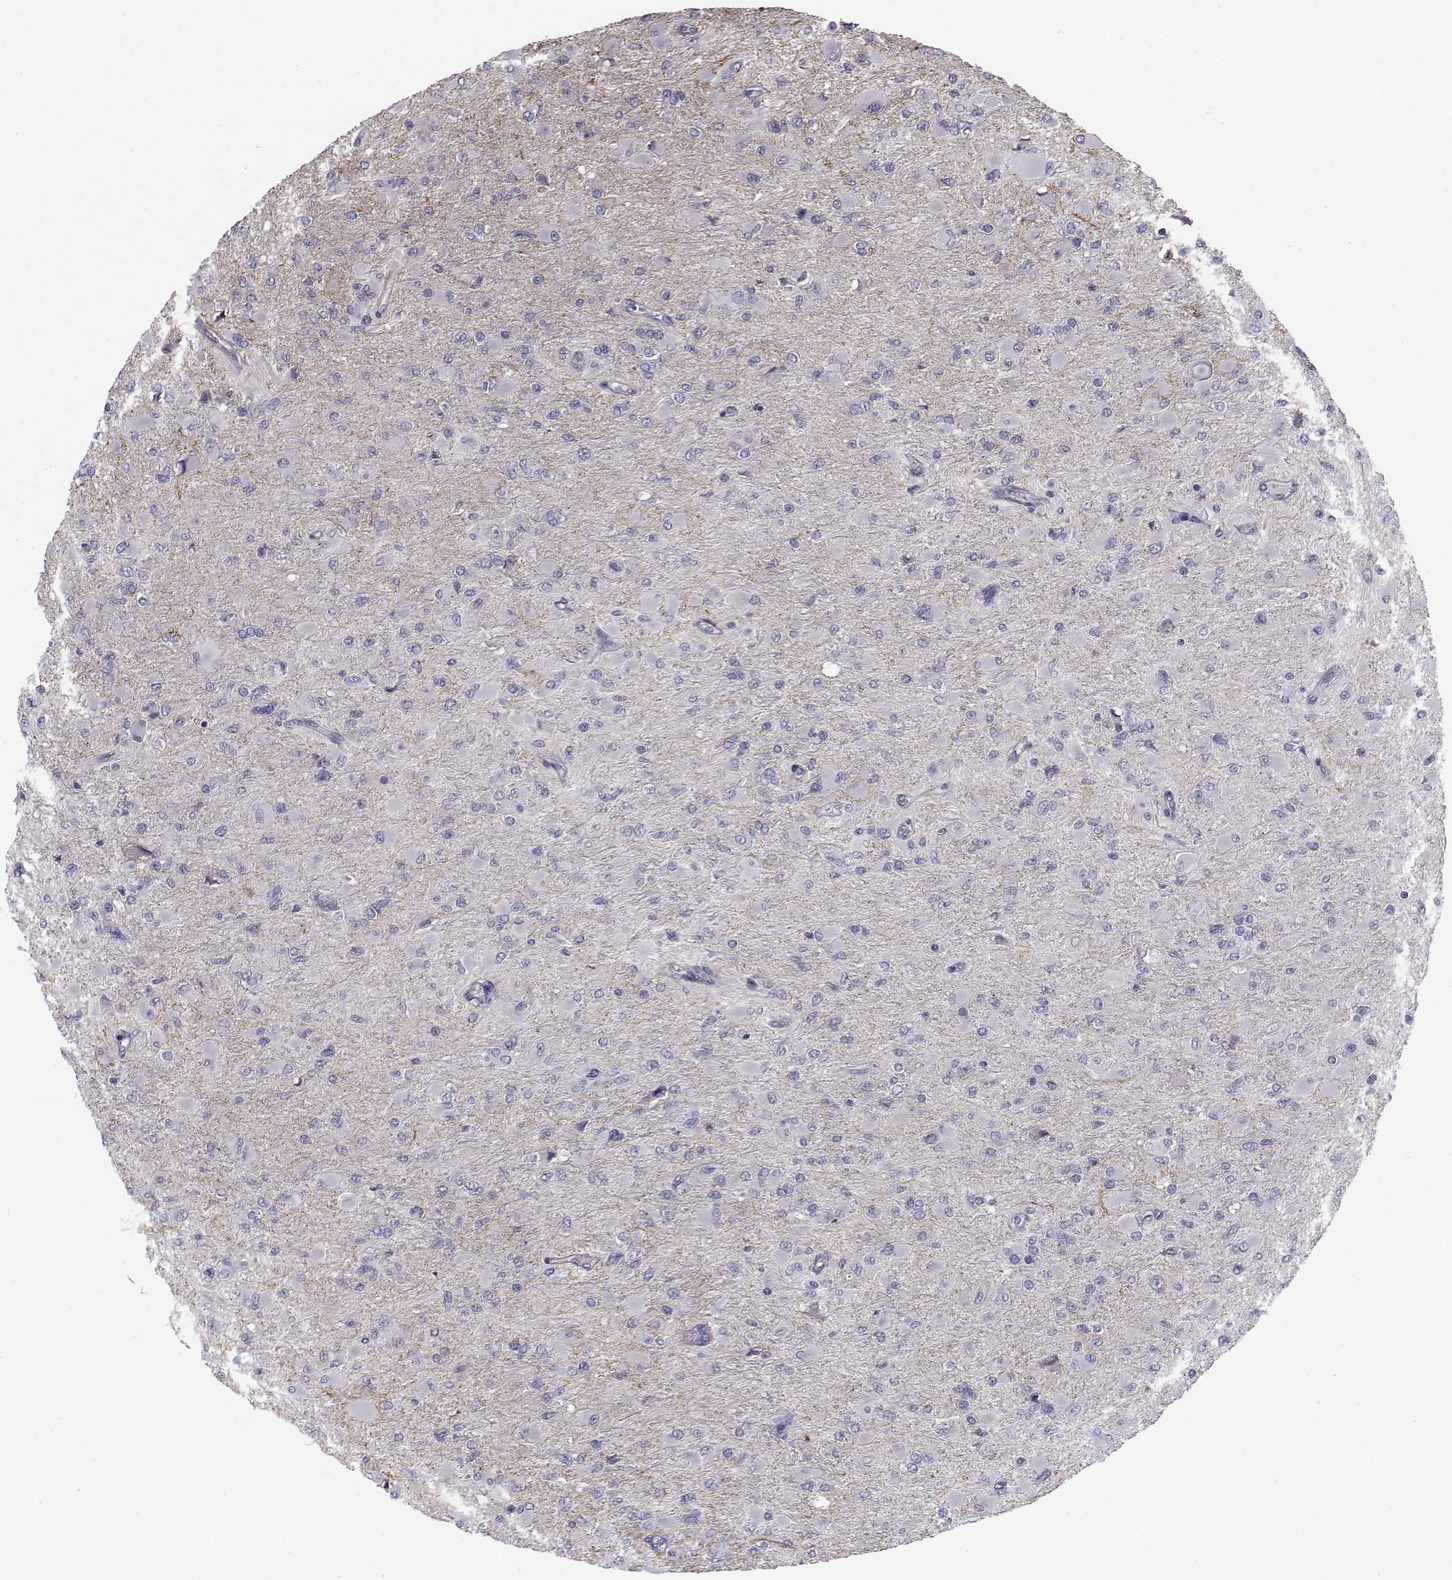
{"staining": {"intensity": "negative", "quantity": "none", "location": "none"}, "tissue": "glioma", "cell_type": "Tumor cells", "image_type": "cancer", "snomed": [{"axis": "morphology", "description": "Glioma, malignant, High grade"}, {"axis": "topography", "description": "Cerebral cortex"}], "caption": "This is a histopathology image of immunohistochemistry (IHC) staining of malignant glioma (high-grade), which shows no positivity in tumor cells.", "gene": "LRRC27", "patient": {"sex": "female", "age": 36}}